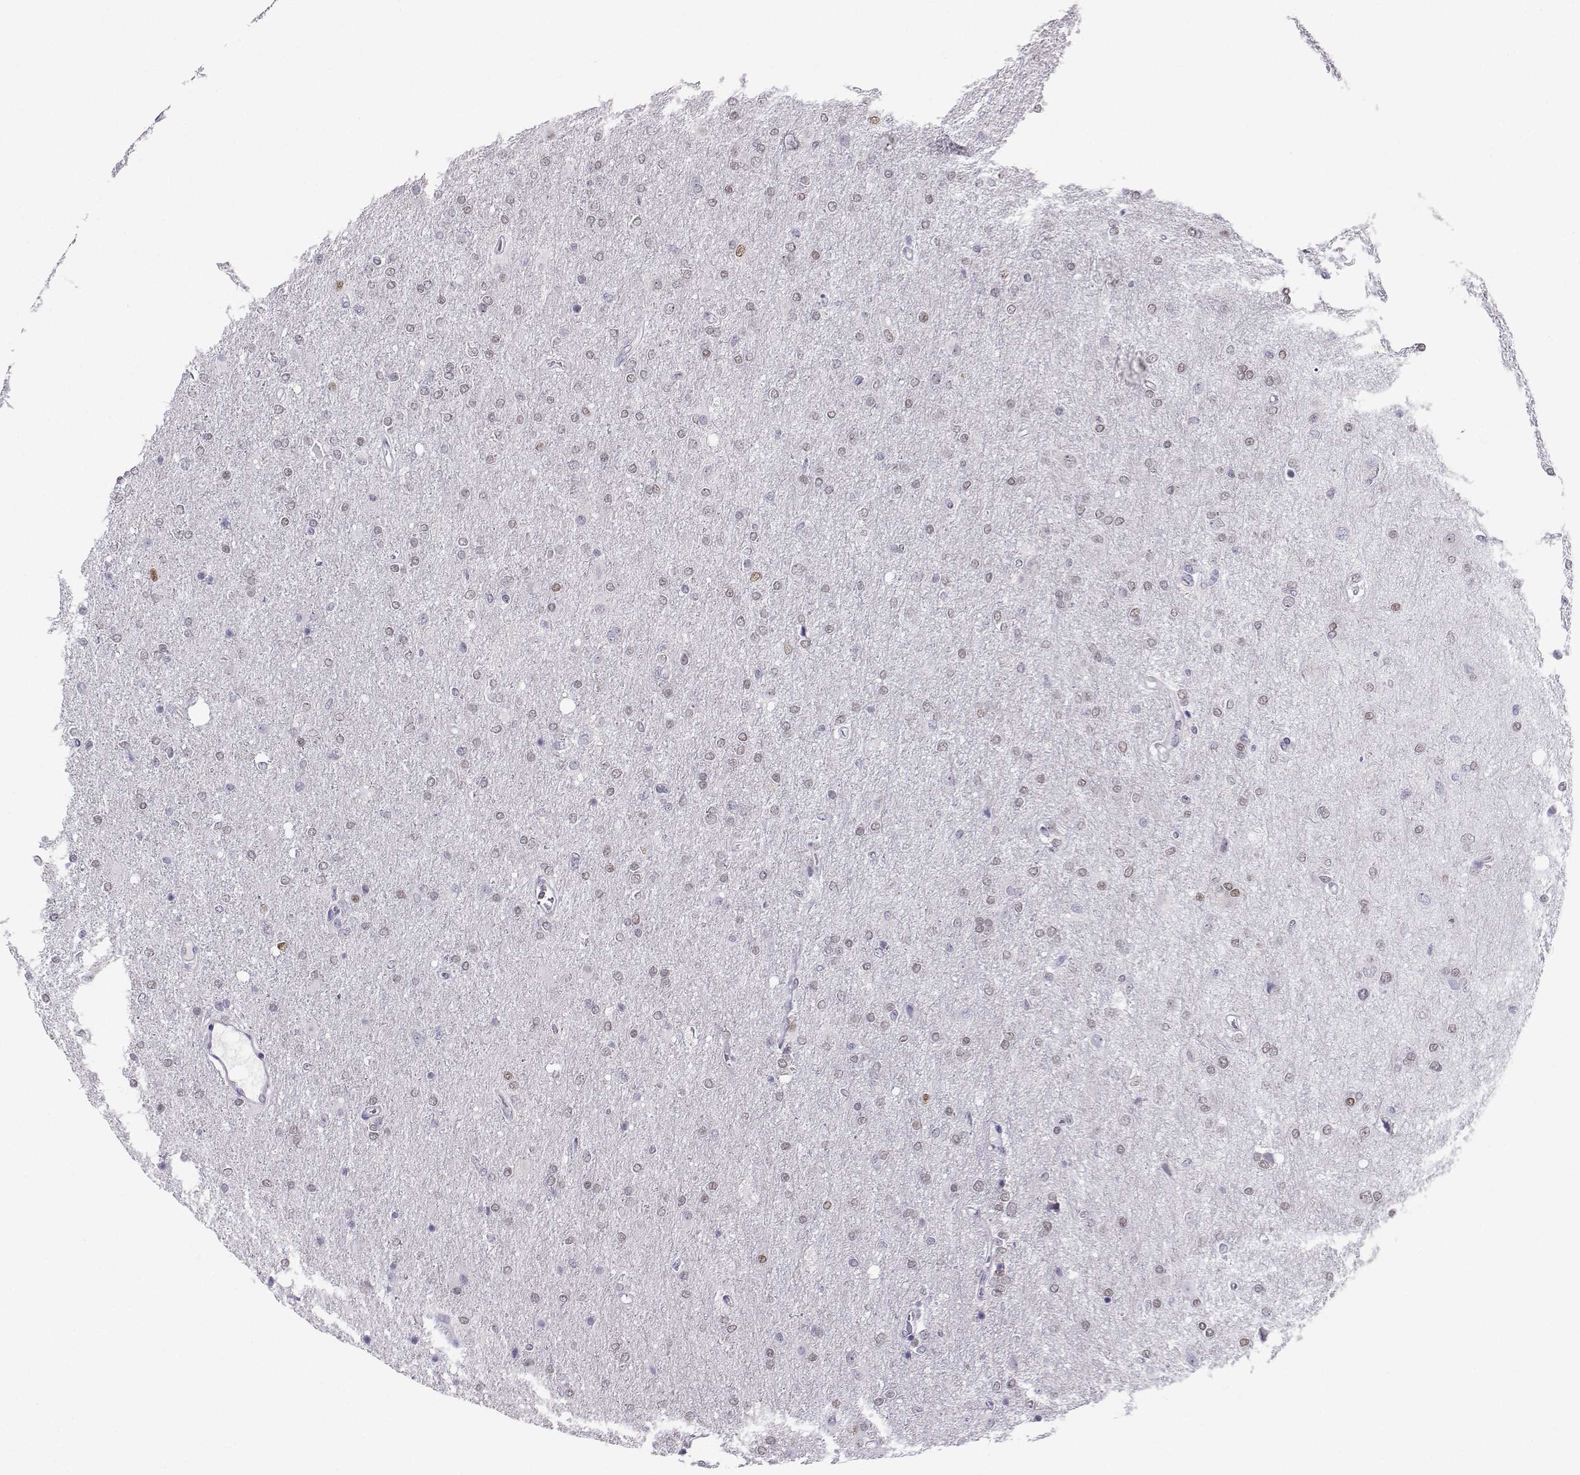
{"staining": {"intensity": "weak", "quantity": "25%-75%", "location": "cytoplasmic/membranous"}, "tissue": "glioma", "cell_type": "Tumor cells", "image_type": "cancer", "snomed": [{"axis": "morphology", "description": "Glioma, malignant, High grade"}, {"axis": "topography", "description": "Cerebral cortex"}], "caption": "Immunohistochemistry (DAB) staining of human glioma demonstrates weak cytoplasmic/membranous protein expression in about 25%-75% of tumor cells.", "gene": "TEDC2", "patient": {"sex": "male", "age": 70}}